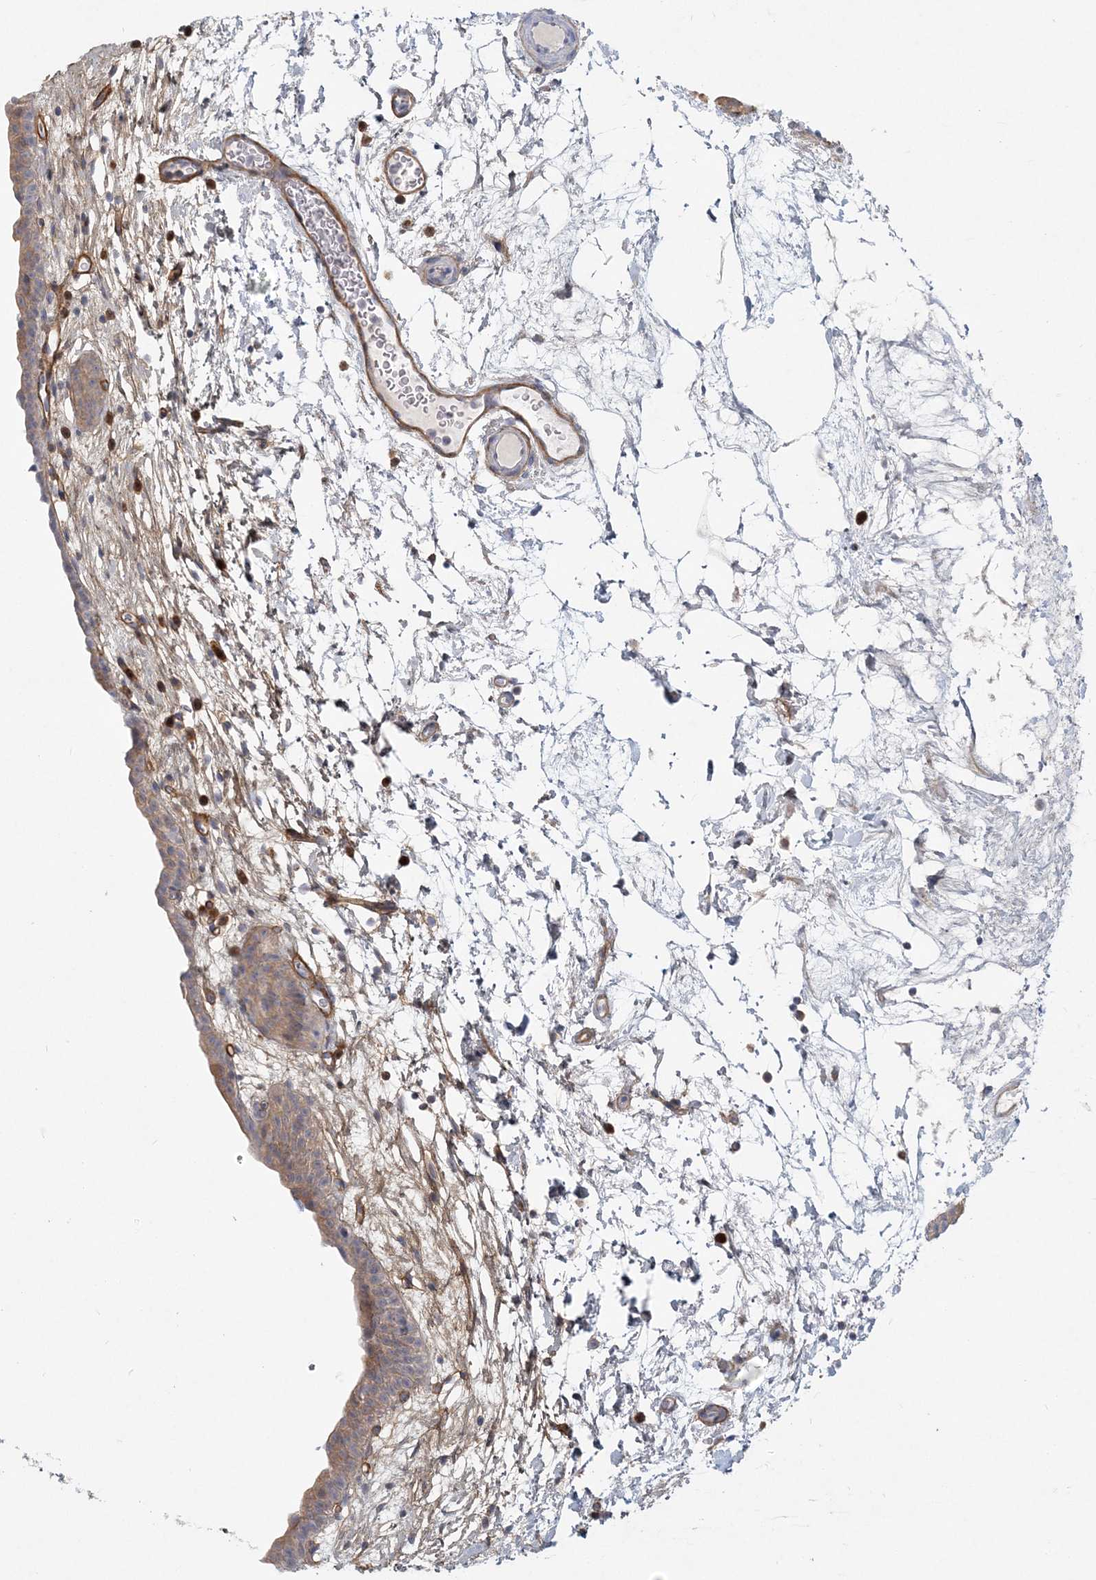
{"staining": {"intensity": "weak", "quantity": "25%-75%", "location": "cytoplasmic/membranous"}, "tissue": "urinary bladder", "cell_type": "Urothelial cells", "image_type": "normal", "snomed": [{"axis": "morphology", "description": "Normal tissue, NOS"}, {"axis": "topography", "description": "Urinary bladder"}], "caption": "Immunohistochemical staining of benign urinary bladder displays weak cytoplasmic/membranous protein expression in approximately 25%-75% of urothelial cells. The staining was performed using DAB, with brown indicating positive protein expression. Nuclei are stained blue with hematoxylin.", "gene": "GMPPA", "patient": {"sex": "male", "age": 83}}